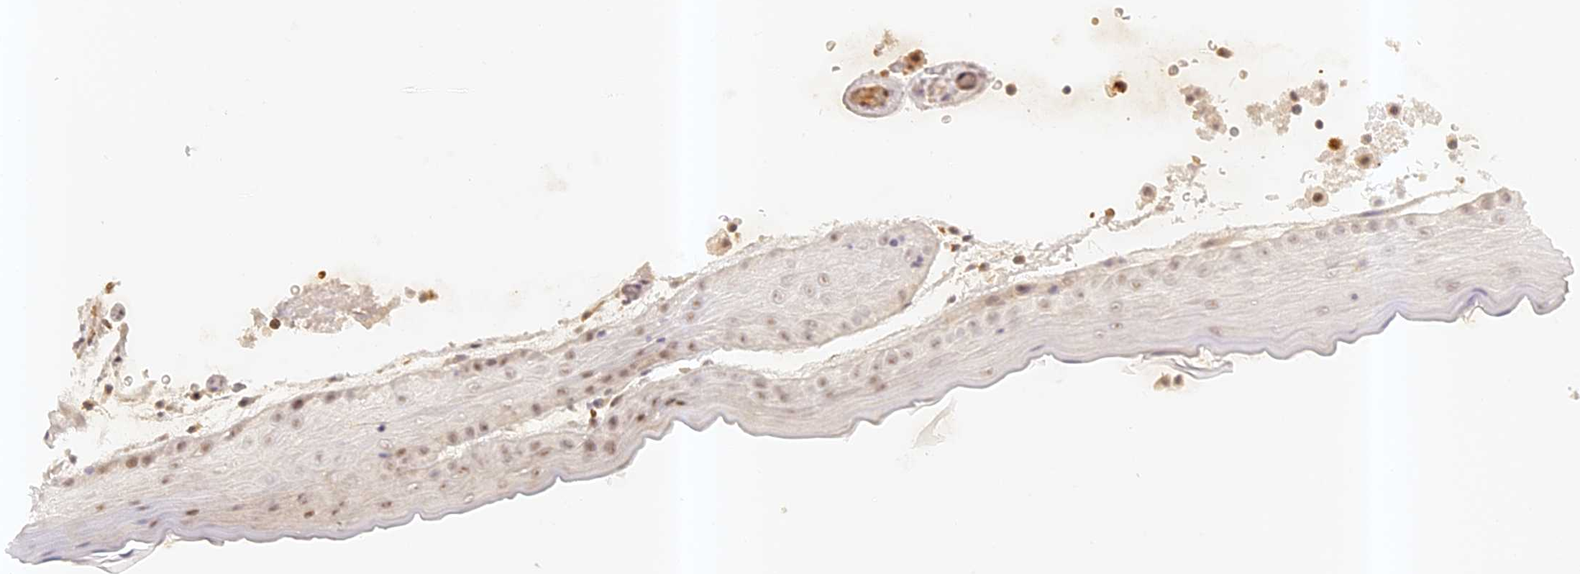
{"staining": {"intensity": "weak", "quantity": "25%-75%", "location": "nuclear"}, "tissue": "oral mucosa", "cell_type": "Squamous epithelial cells", "image_type": "normal", "snomed": [{"axis": "morphology", "description": "Normal tissue, NOS"}, {"axis": "topography", "description": "Oral tissue"}], "caption": "This image reveals immunohistochemistry staining of benign human oral mucosa, with low weak nuclear staining in about 25%-75% of squamous epithelial cells.", "gene": "ELL3", "patient": {"sex": "male", "age": 13}}